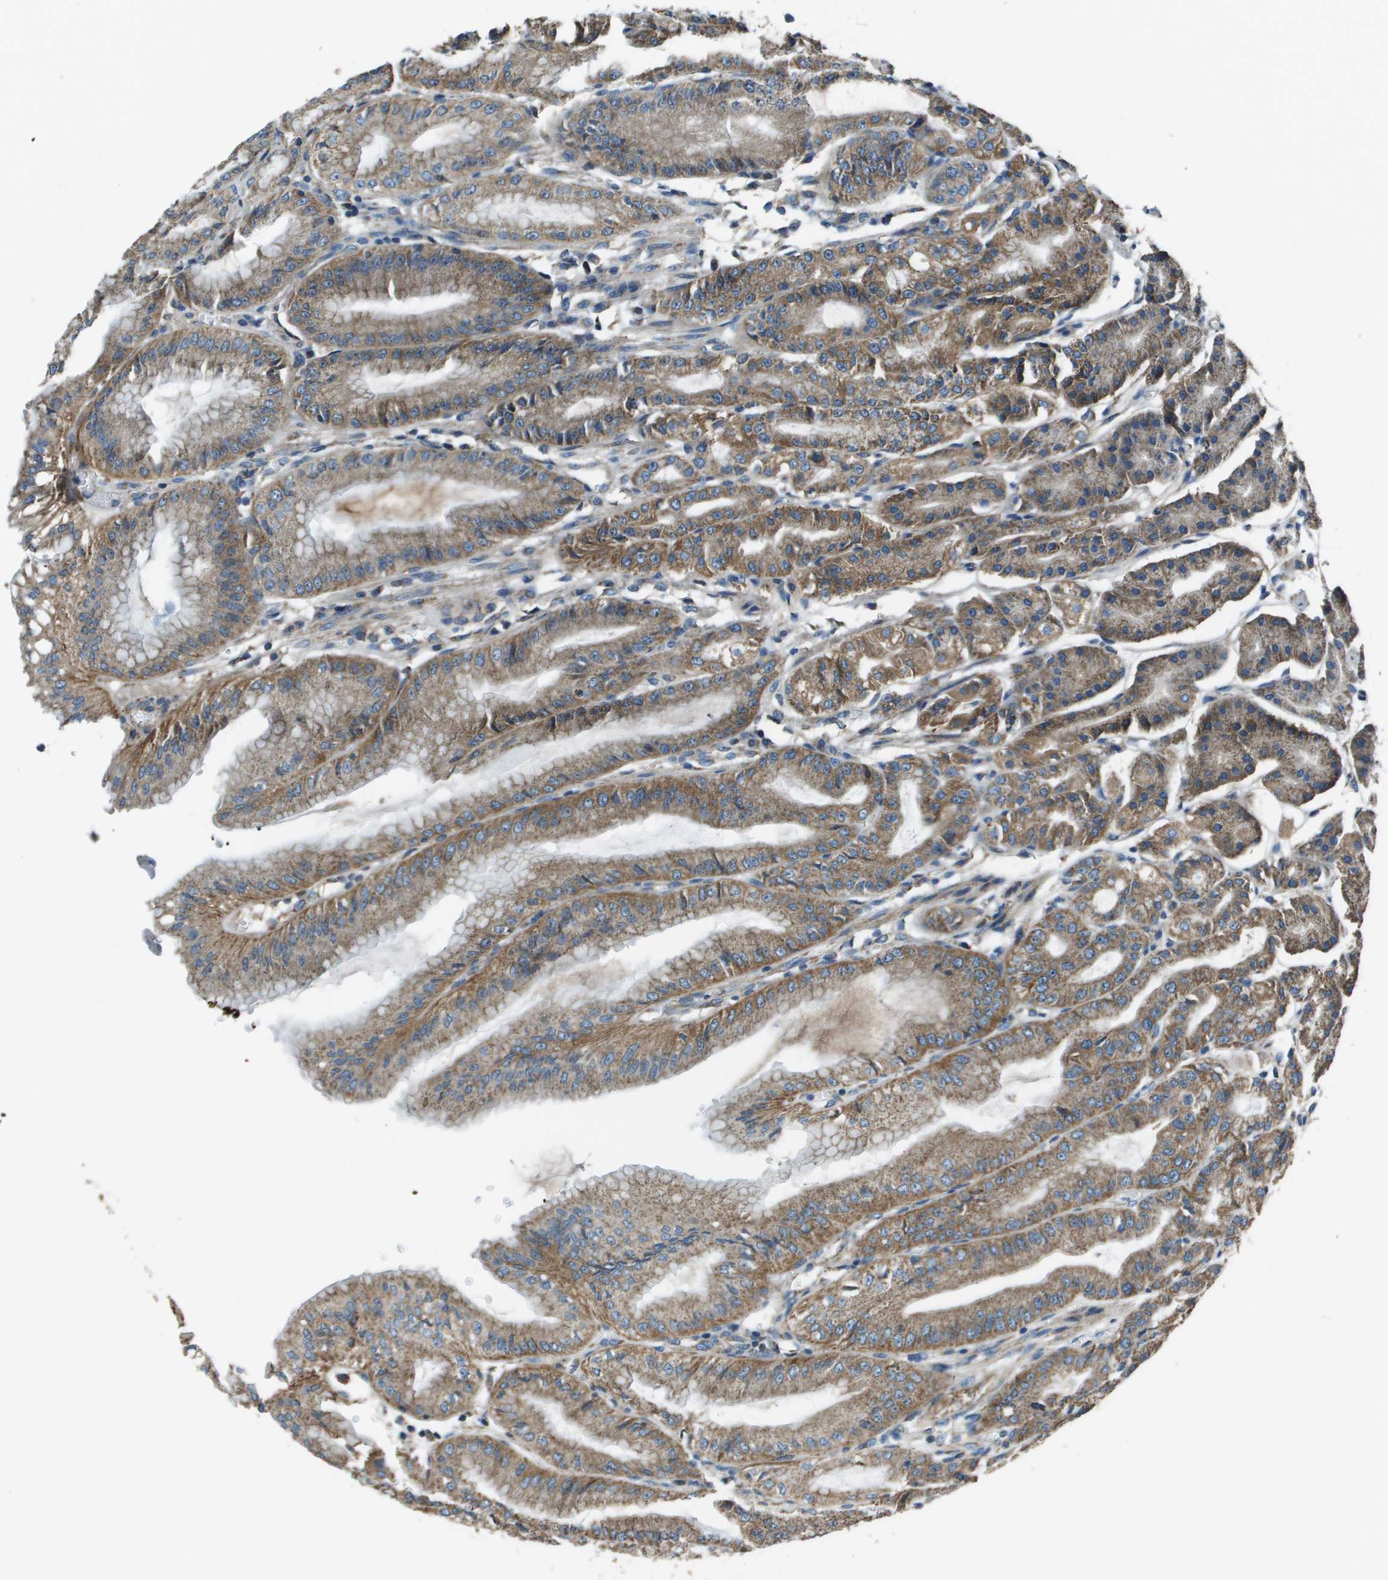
{"staining": {"intensity": "moderate", "quantity": ">75%", "location": "cytoplasmic/membranous"}, "tissue": "stomach", "cell_type": "Glandular cells", "image_type": "normal", "snomed": [{"axis": "morphology", "description": "Normal tissue, NOS"}, {"axis": "topography", "description": "Stomach, lower"}], "caption": "Protein expression by immunohistochemistry (IHC) reveals moderate cytoplasmic/membranous staining in approximately >75% of glandular cells in normal stomach. The protein is shown in brown color, while the nuclei are stained blue.", "gene": "TMEM51", "patient": {"sex": "male", "age": 71}}